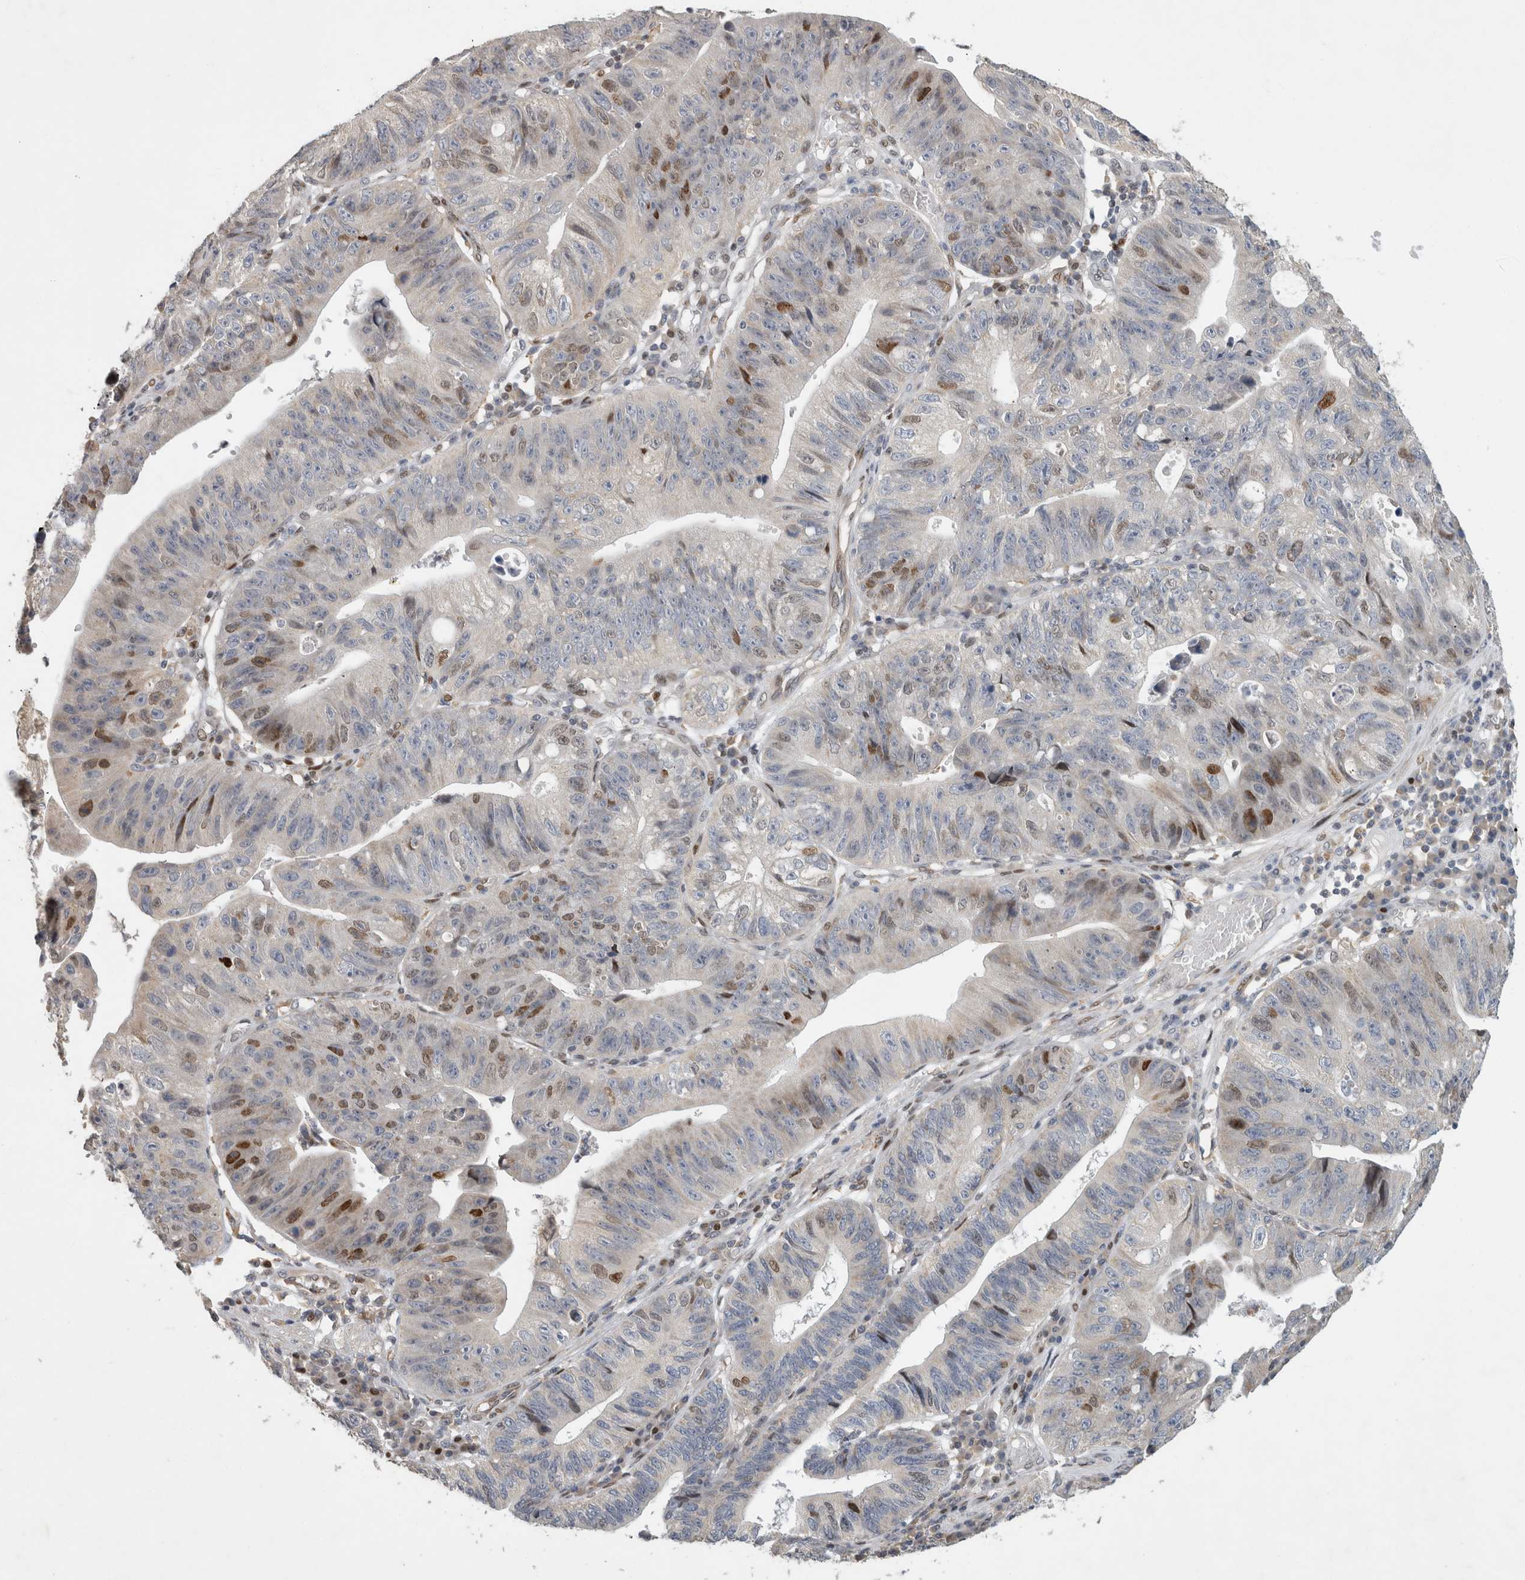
{"staining": {"intensity": "moderate", "quantity": "<25%", "location": "nuclear"}, "tissue": "stomach cancer", "cell_type": "Tumor cells", "image_type": "cancer", "snomed": [{"axis": "morphology", "description": "Adenocarcinoma, NOS"}, {"axis": "topography", "description": "Stomach"}], "caption": "Moderate nuclear protein staining is identified in about <25% of tumor cells in stomach adenocarcinoma. Ihc stains the protein of interest in brown and the nuclei are stained blue.", "gene": "C8orf58", "patient": {"sex": "male", "age": 59}}